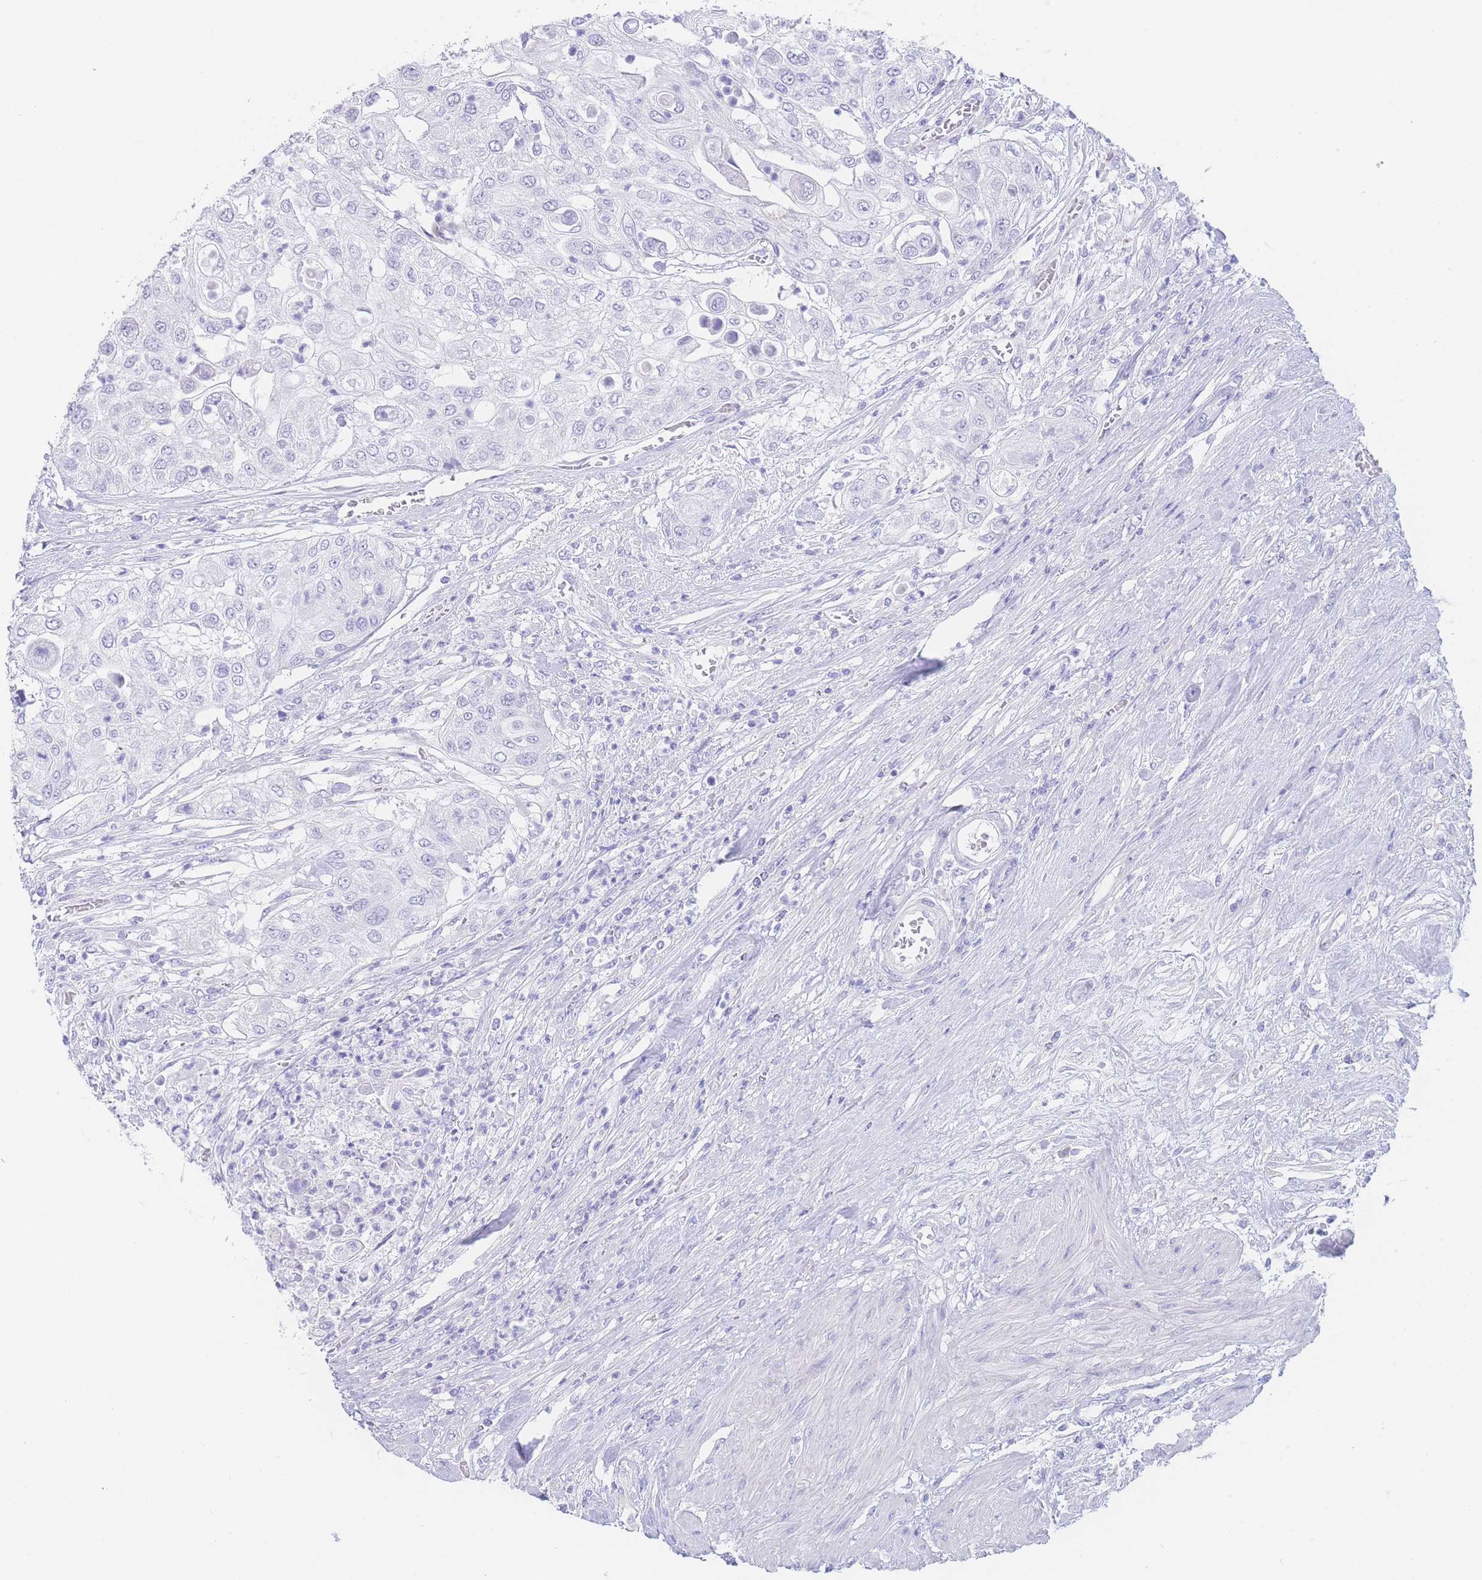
{"staining": {"intensity": "negative", "quantity": "none", "location": "none"}, "tissue": "urothelial cancer", "cell_type": "Tumor cells", "image_type": "cancer", "snomed": [{"axis": "morphology", "description": "Urothelial carcinoma, High grade"}, {"axis": "topography", "description": "Urinary bladder"}], "caption": "Immunohistochemistry micrograph of neoplastic tissue: urothelial cancer stained with DAB exhibits no significant protein positivity in tumor cells.", "gene": "LZTFL1", "patient": {"sex": "female", "age": 79}}